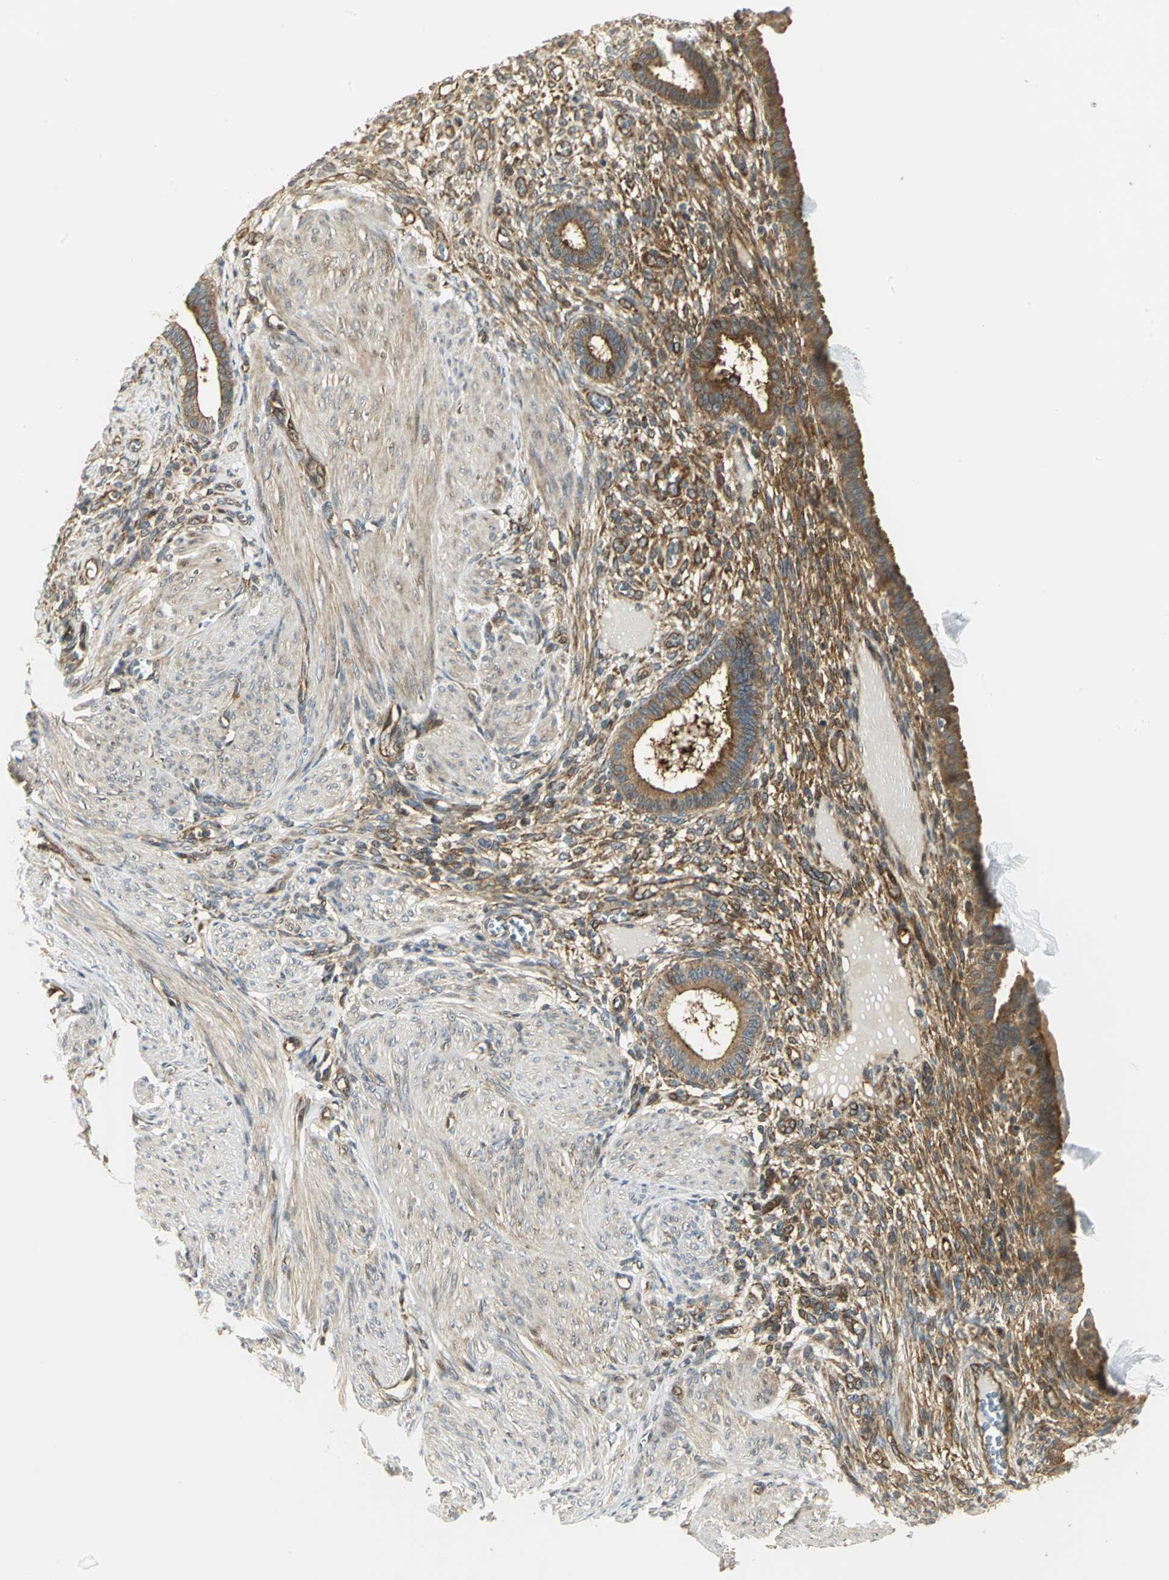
{"staining": {"intensity": "moderate", "quantity": "25%-75%", "location": "cytoplasmic/membranous"}, "tissue": "endometrium", "cell_type": "Cells in endometrial stroma", "image_type": "normal", "snomed": [{"axis": "morphology", "description": "Normal tissue, NOS"}, {"axis": "topography", "description": "Endometrium"}], "caption": "Protein staining of benign endometrium exhibits moderate cytoplasmic/membranous staining in approximately 25%-75% of cells in endometrial stroma. Using DAB (brown) and hematoxylin (blue) stains, captured at high magnification using brightfield microscopy.", "gene": "EEA1", "patient": {"sex": "female", "age": 72}}